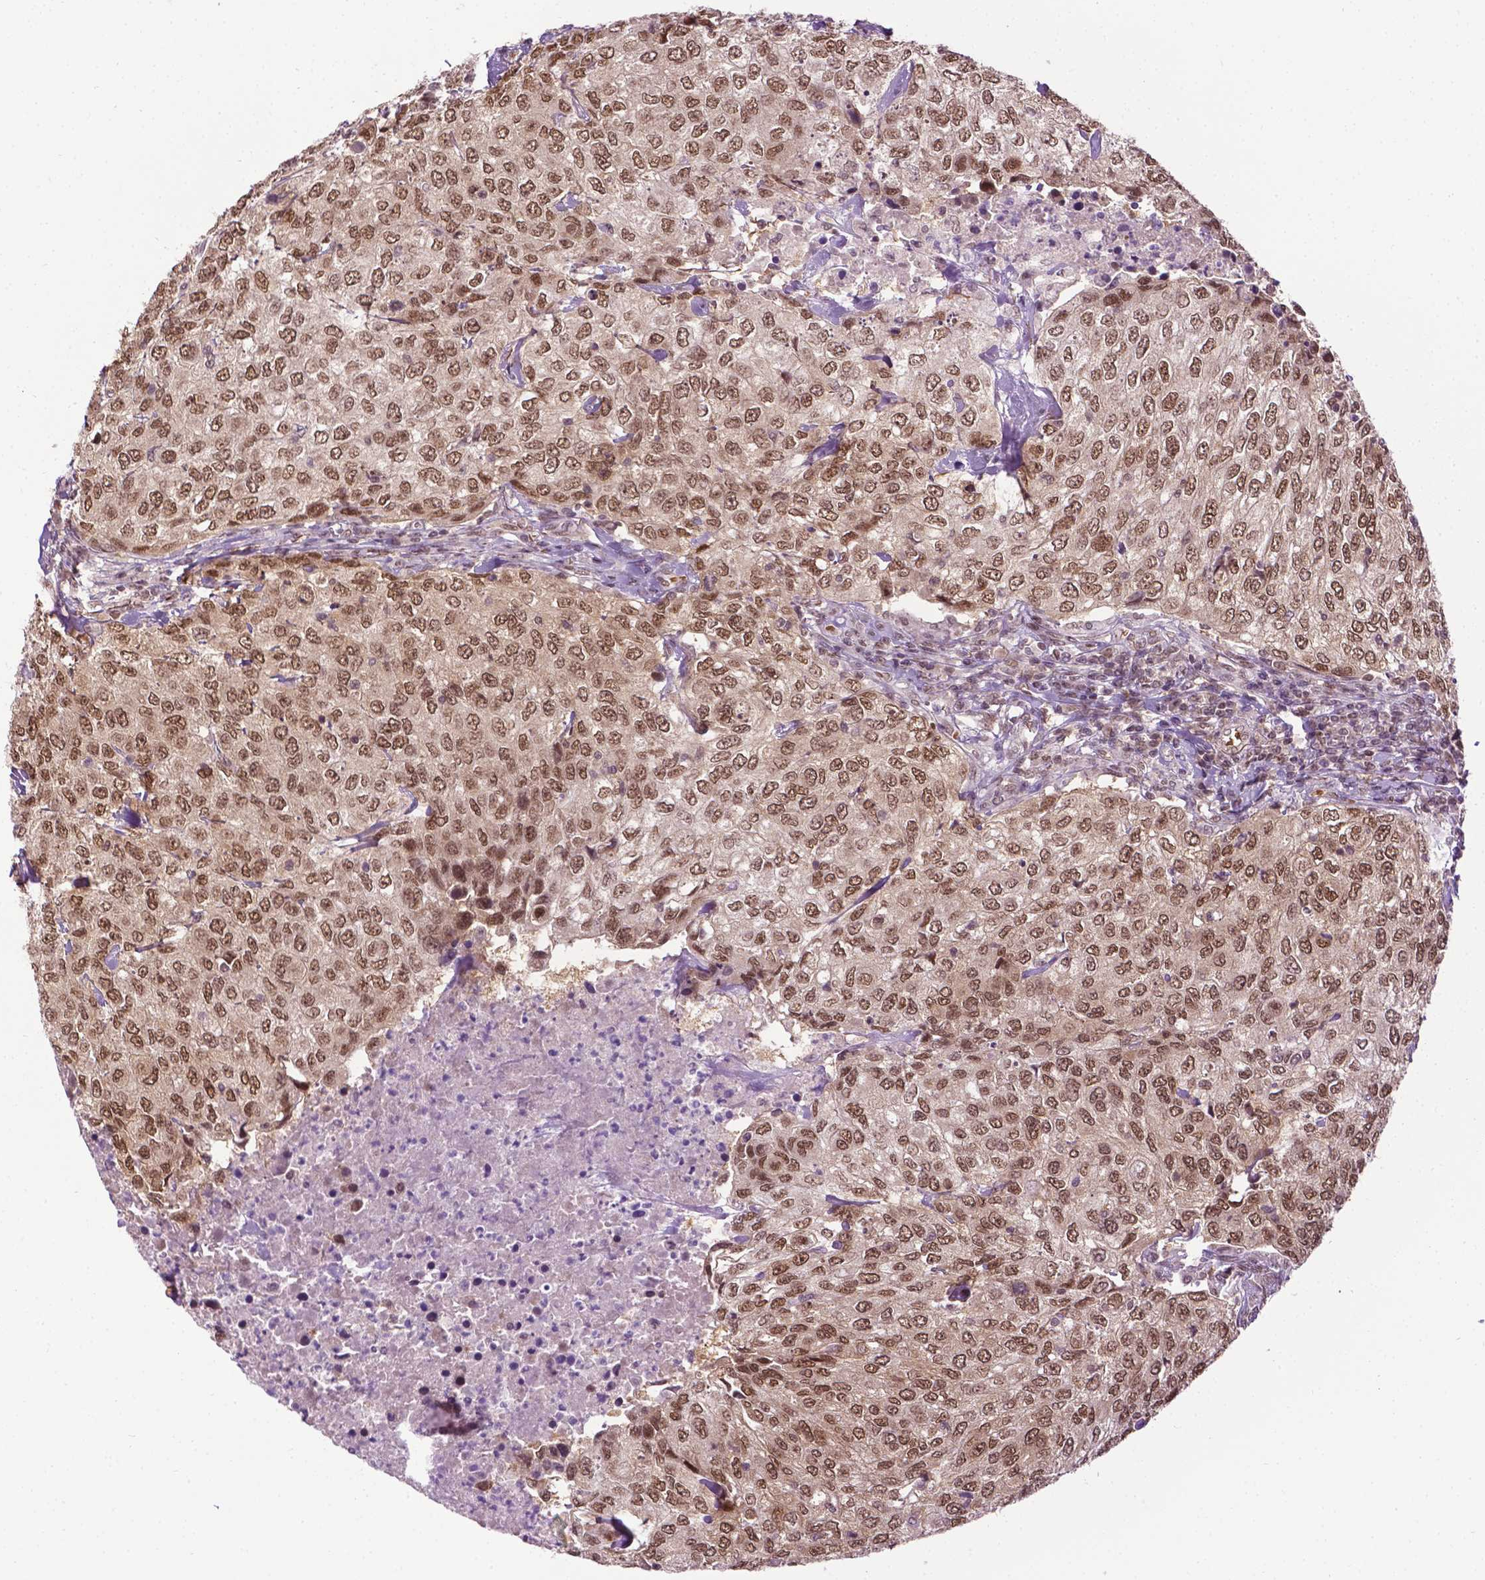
{"staining": {"intensity": "moderate", "quantity": ">75%", "location": "nuclear"}, "tissue": "urothelial cancer", "cell_type": "Tumor cells", "image_type": "cancer", "snomed": [{"axis": "morphology", "description": "Urothelial carcinoma, High grade"}, {"axis": "topography", "description": "Urinary bladder"}], "caption": "Immunohistochemistry (IHC) staining of urothelial cancer, which shows medium levels of moderate nuclear staining in about >75% of tumor cells indicating moderate nuclear protein staining. The staining was performed using DAB (3,3'-diaminobenzidine) (brown) for protein detection and nuclei were counterstained in hematoxylin (blue).", "gene": "UBQLN4", "patient": {"sex": "female", "age": 78}}